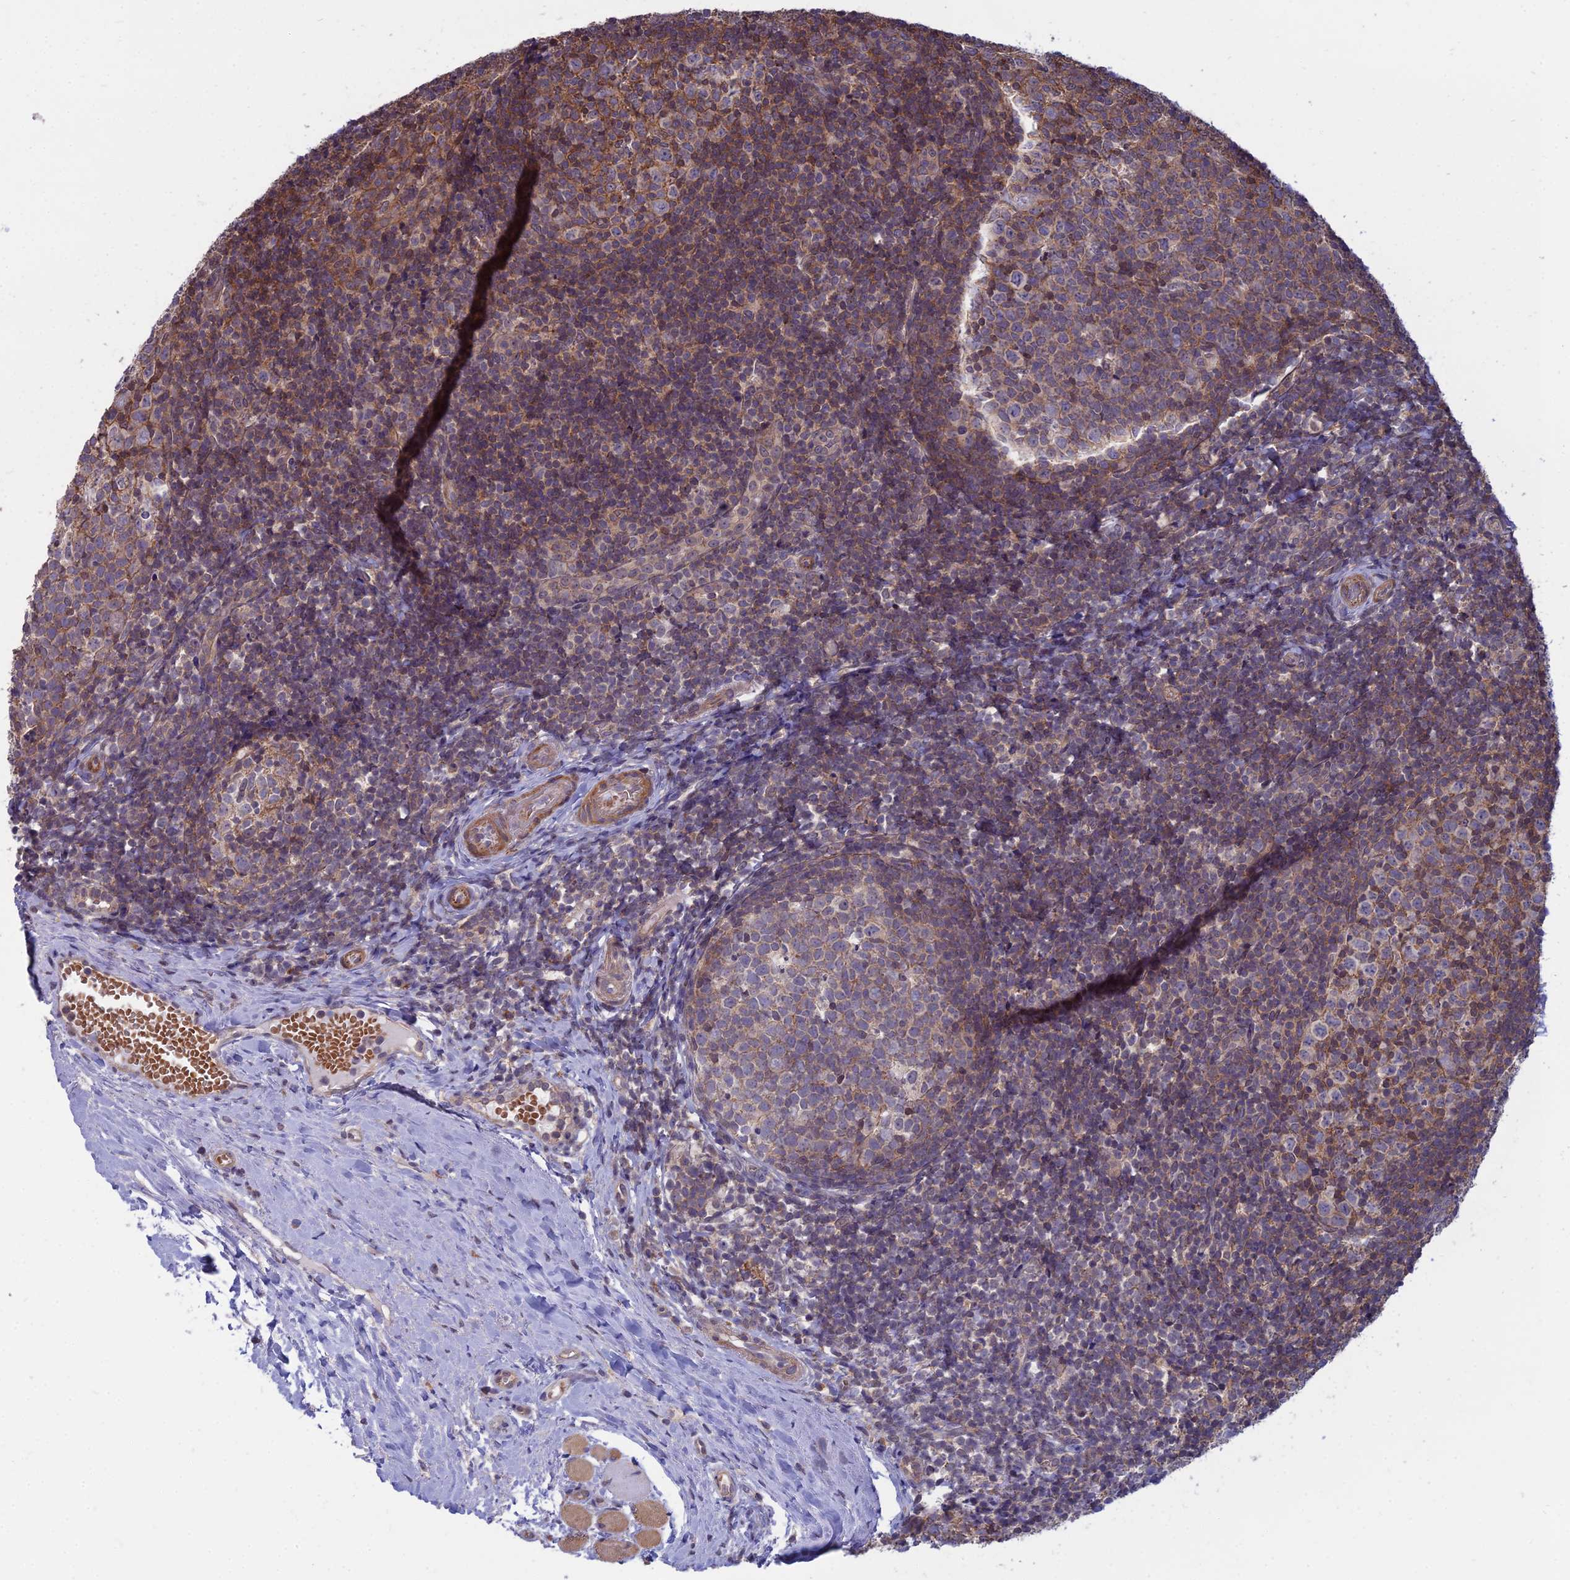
{"staining": {"intensity": "moderate", "quantity": "25%-75%", "location": "cytoplasmic/membranous"}, "tissue": "tonsil", "cell_type": "Germinal center cells", "image_type": "normal", "snomed": [{"axis": "morphology", "description": "Normal tissue, NOS"}, {"axis": "topography", "description": "Tonsil"}], "caption": "IHC photomicrograph of benign tonsil: tonsil stained using immunohistochemistry (IHC) shows medium levels of moderate protein expression localized specifically in the cytoplasmic/membranous of germinal center cells, appearing as a cytoplasmic/membranous brown color.", "gene": "OPA3", "patient": {"sex": "female", "age": 19}}